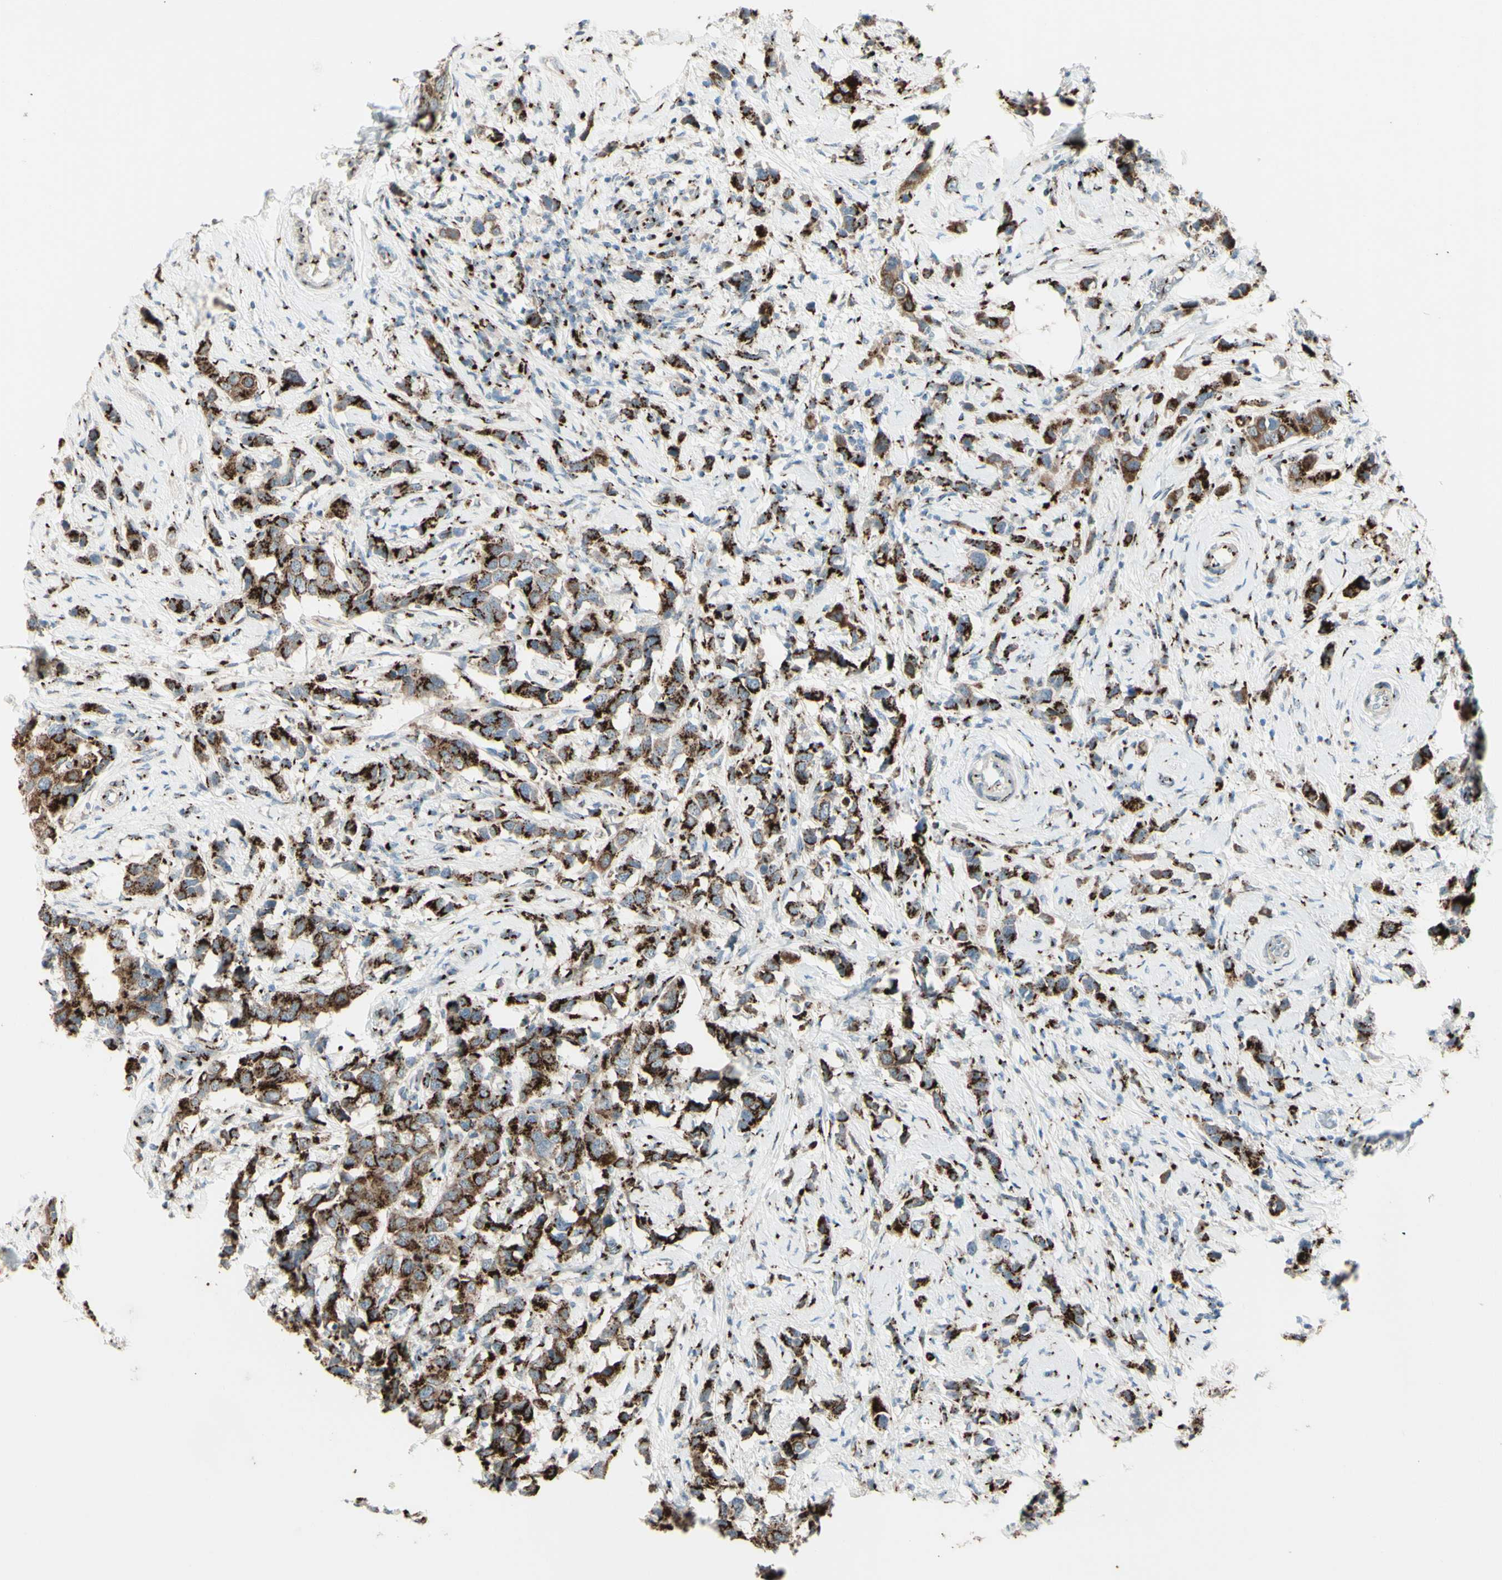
{"staining": {"intensity": "moderate", "quantity": ">75%", "location": "cytoplasmic/membranous"}, "tissue": "breast cancer", "cell_type": "Tumor cells", "image_type": "cancer", "snomed": [{"axis": "morphology", "description": "Normal tissue, NOS"}, {"axis": "morphology", "description": "Duct carcinoma"}, {"axis": "topography", "description": "Breast"}], "caption": "This is a histology image of immunohistochemistry (IHC) staining of breast cancer, which shows moderate positivity in the cytoplasmic/membranous of tumor cells.", "gene": "BPNT2", "patient": {"sex": "female", "age": 50}}